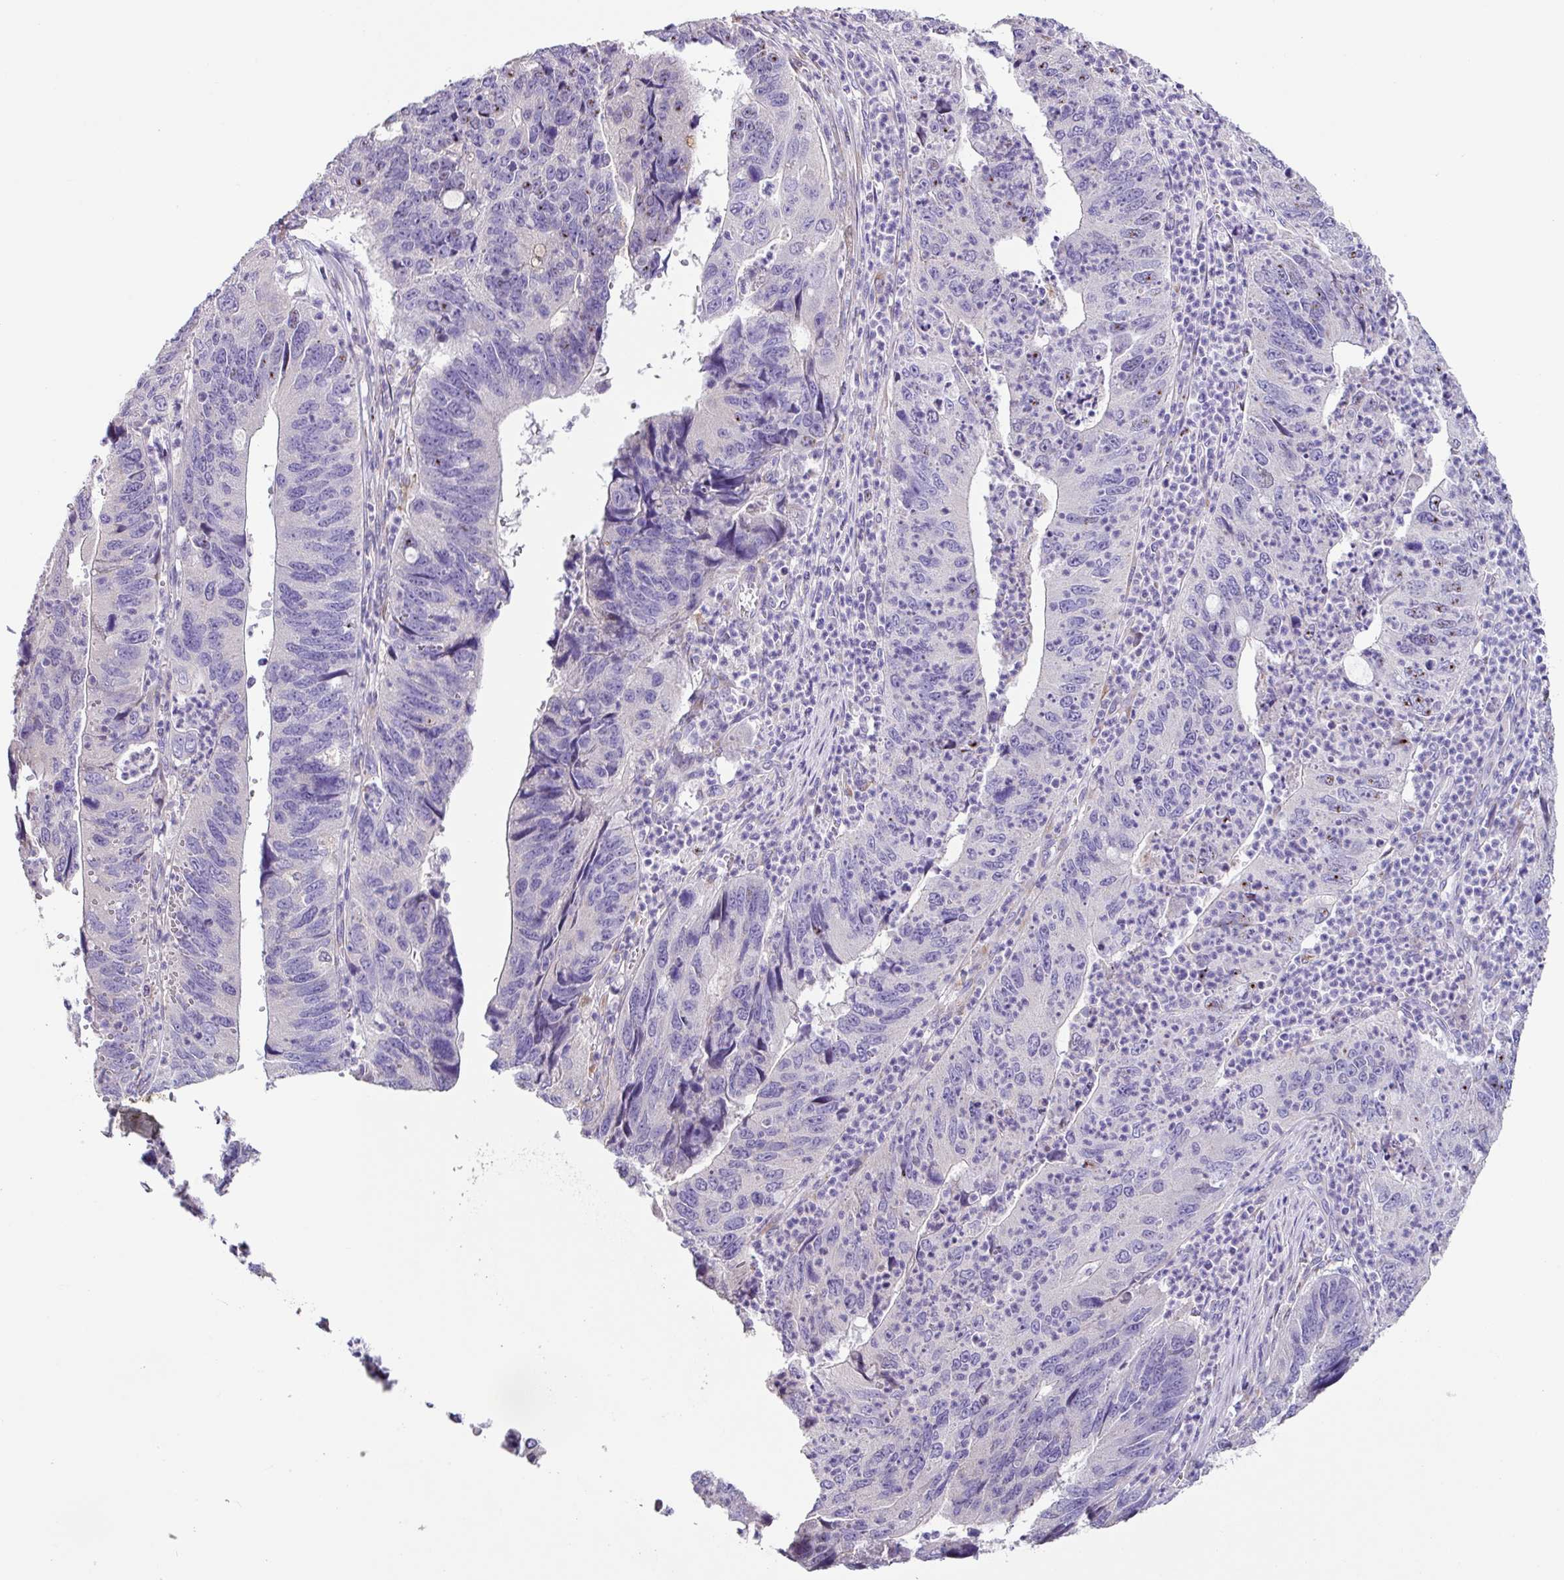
{"staining": {"intensity": "moderate", "quantity": "<25%", "location": "nuclear"}, "tissue": "stomach cancer", "cell_type": "Tumor cells", "image_type": "cancer", "snomed": [{"axis": "morphology", "description": "Adenocarcinoma, NOS"}, {"axis": "topography", "description": "Stomach"}], "caption": "Stomach adenocarcinoma was stained to show a protein in brown. There is low levels of moderate nuclear positivity in about <25% of tumor cells.", "gene": "ZG16", "patient": {"sex": "male", "age": 59}}